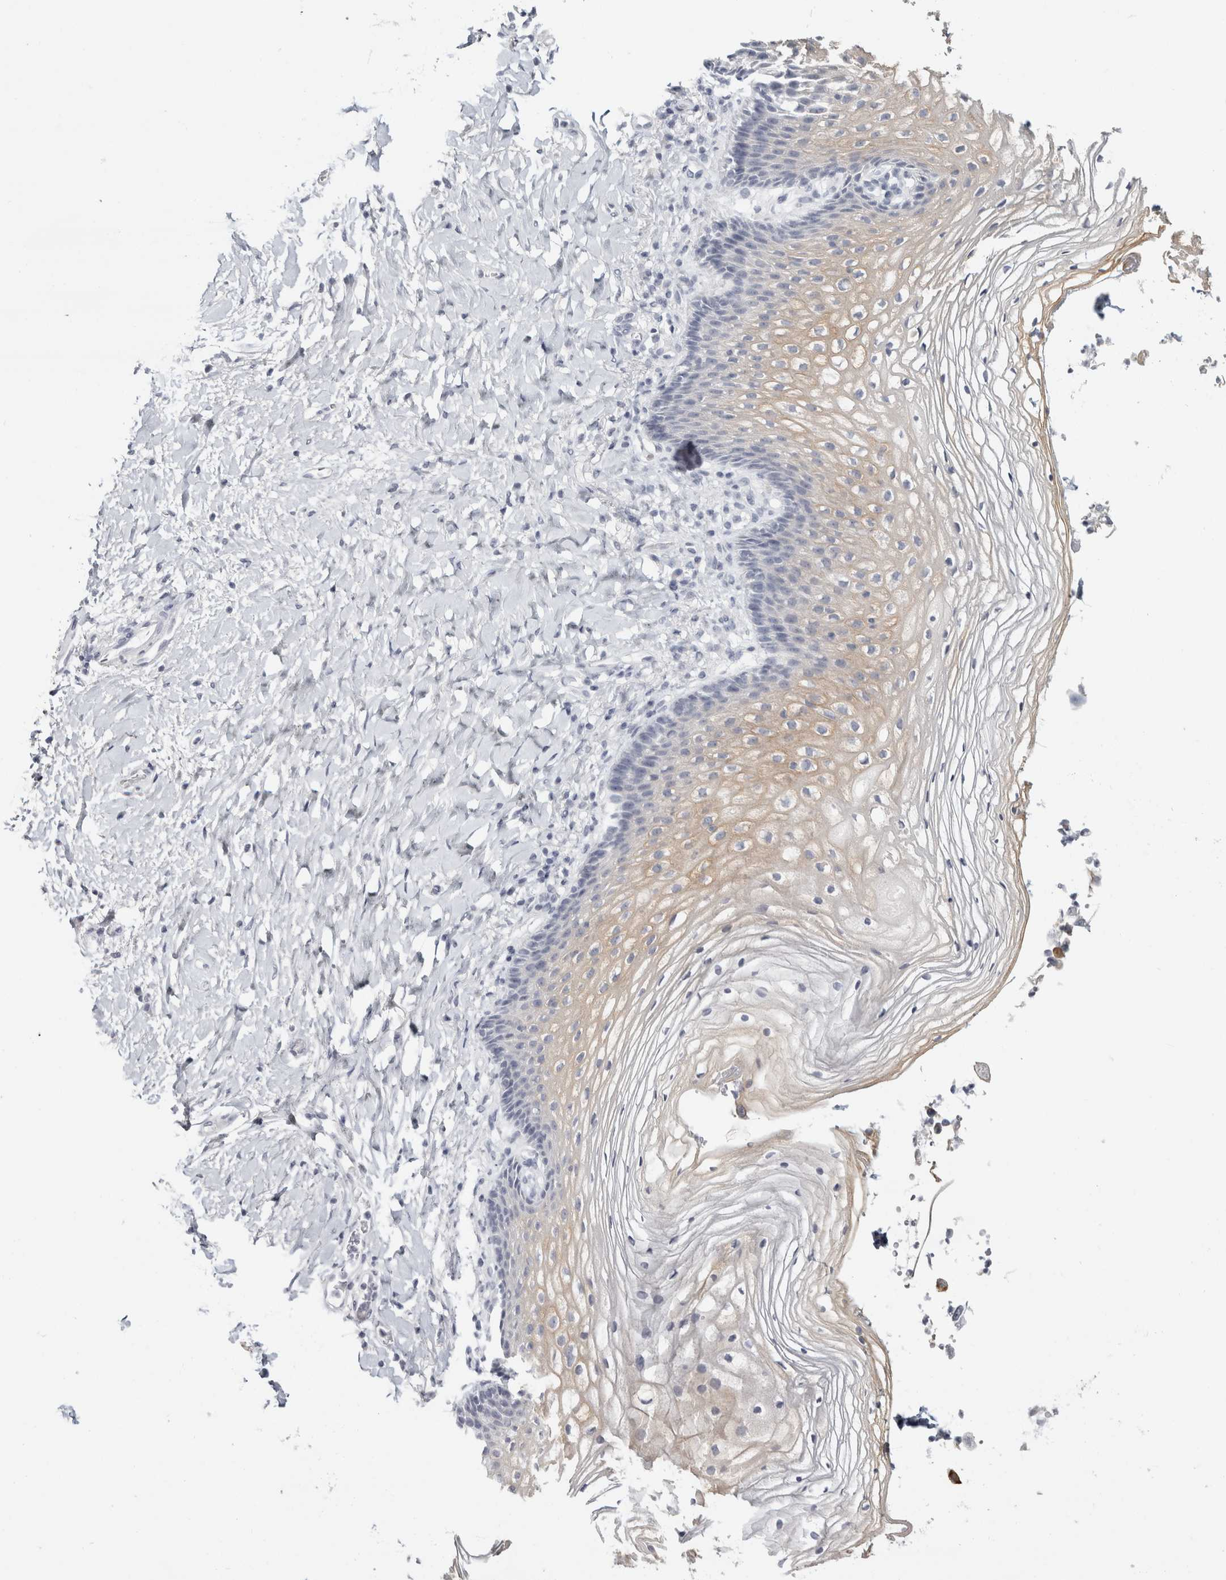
{"staining": {"intensity": "weak", "quantity": "<25%", "location": "cytoplasmic/membranous"}, "tissue": "vagina", "cell_type": "Squamous epithelial cells", "image_type": "normal", "snomed": [{"axis": "morphology", "description": "Normal tissue, NOS"}, {"axis": "topography", "description": "Vagina"}], "caption": "A photomicrograph of vagina stained for a protein demonstrates no brown staining in squamous epithelial cells. (IHC, brightfield microscopy, high magnification).", "gene": "RPH3AL", "patient": {"sex": "female", "age": 60}}